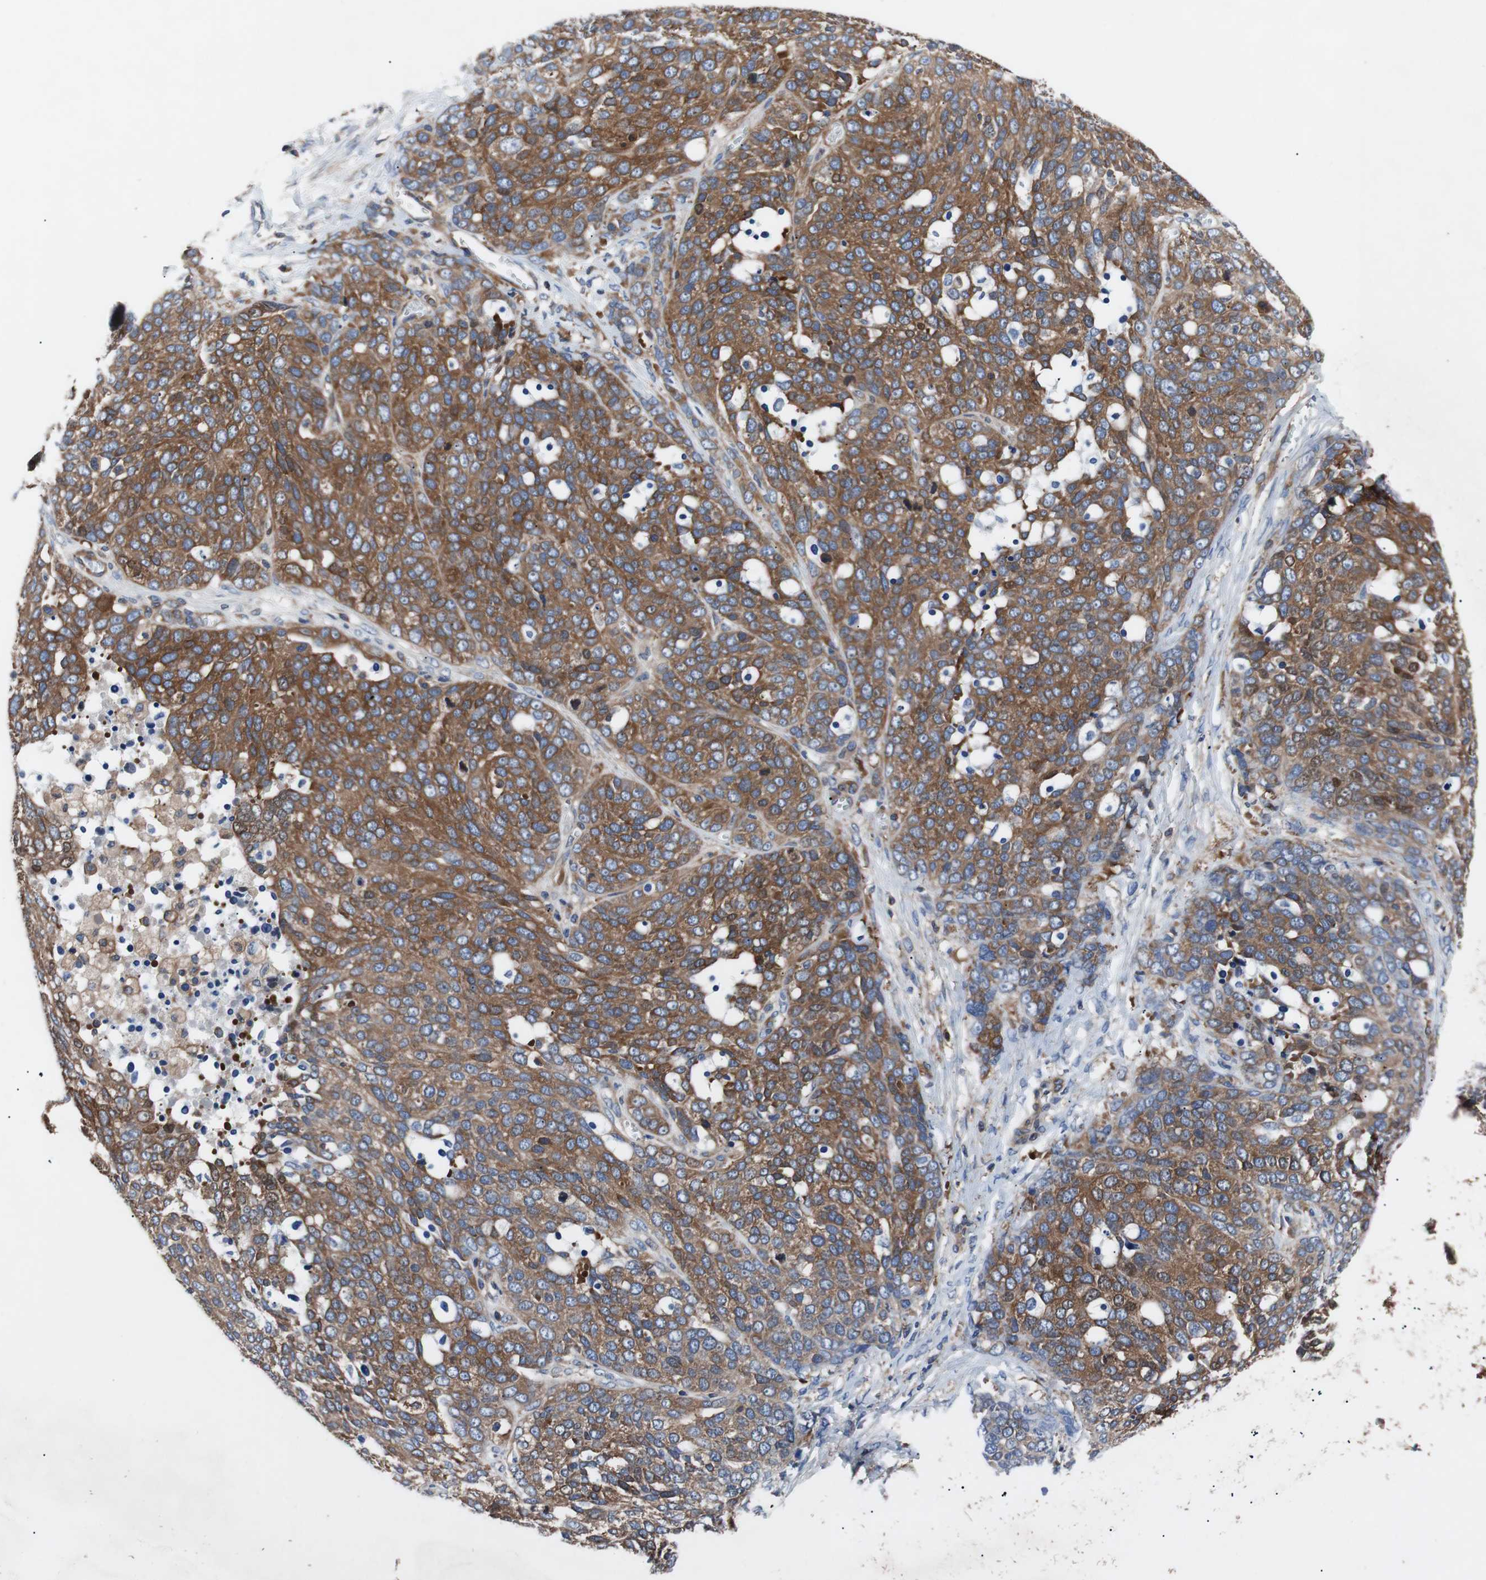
{"staining": {"intensity": "strong", "quantity": ">75%", "location": "cytoplasmic/membranous"}, "tissue": "ovarian cancer", "cell_type": "Tumor cells", "image_type": "cancer", "snomed": [{"axis": "morphology", "description": "Cystadenocarcinoma, serous, NOS"}, {"axis": "topography", "description": "Ovary"}], "caption": "This image displays ovarian serous cystadenocarcinoma stained with immunohistochemistry (IHC) to label a protein in brown. The cytoplasmic/membranous of tumor cells show strong positivity for the protein. Nuclei are counter-stained blue.", "gene": "GYS1", "patient": {"sex": "female", "age": 44}}